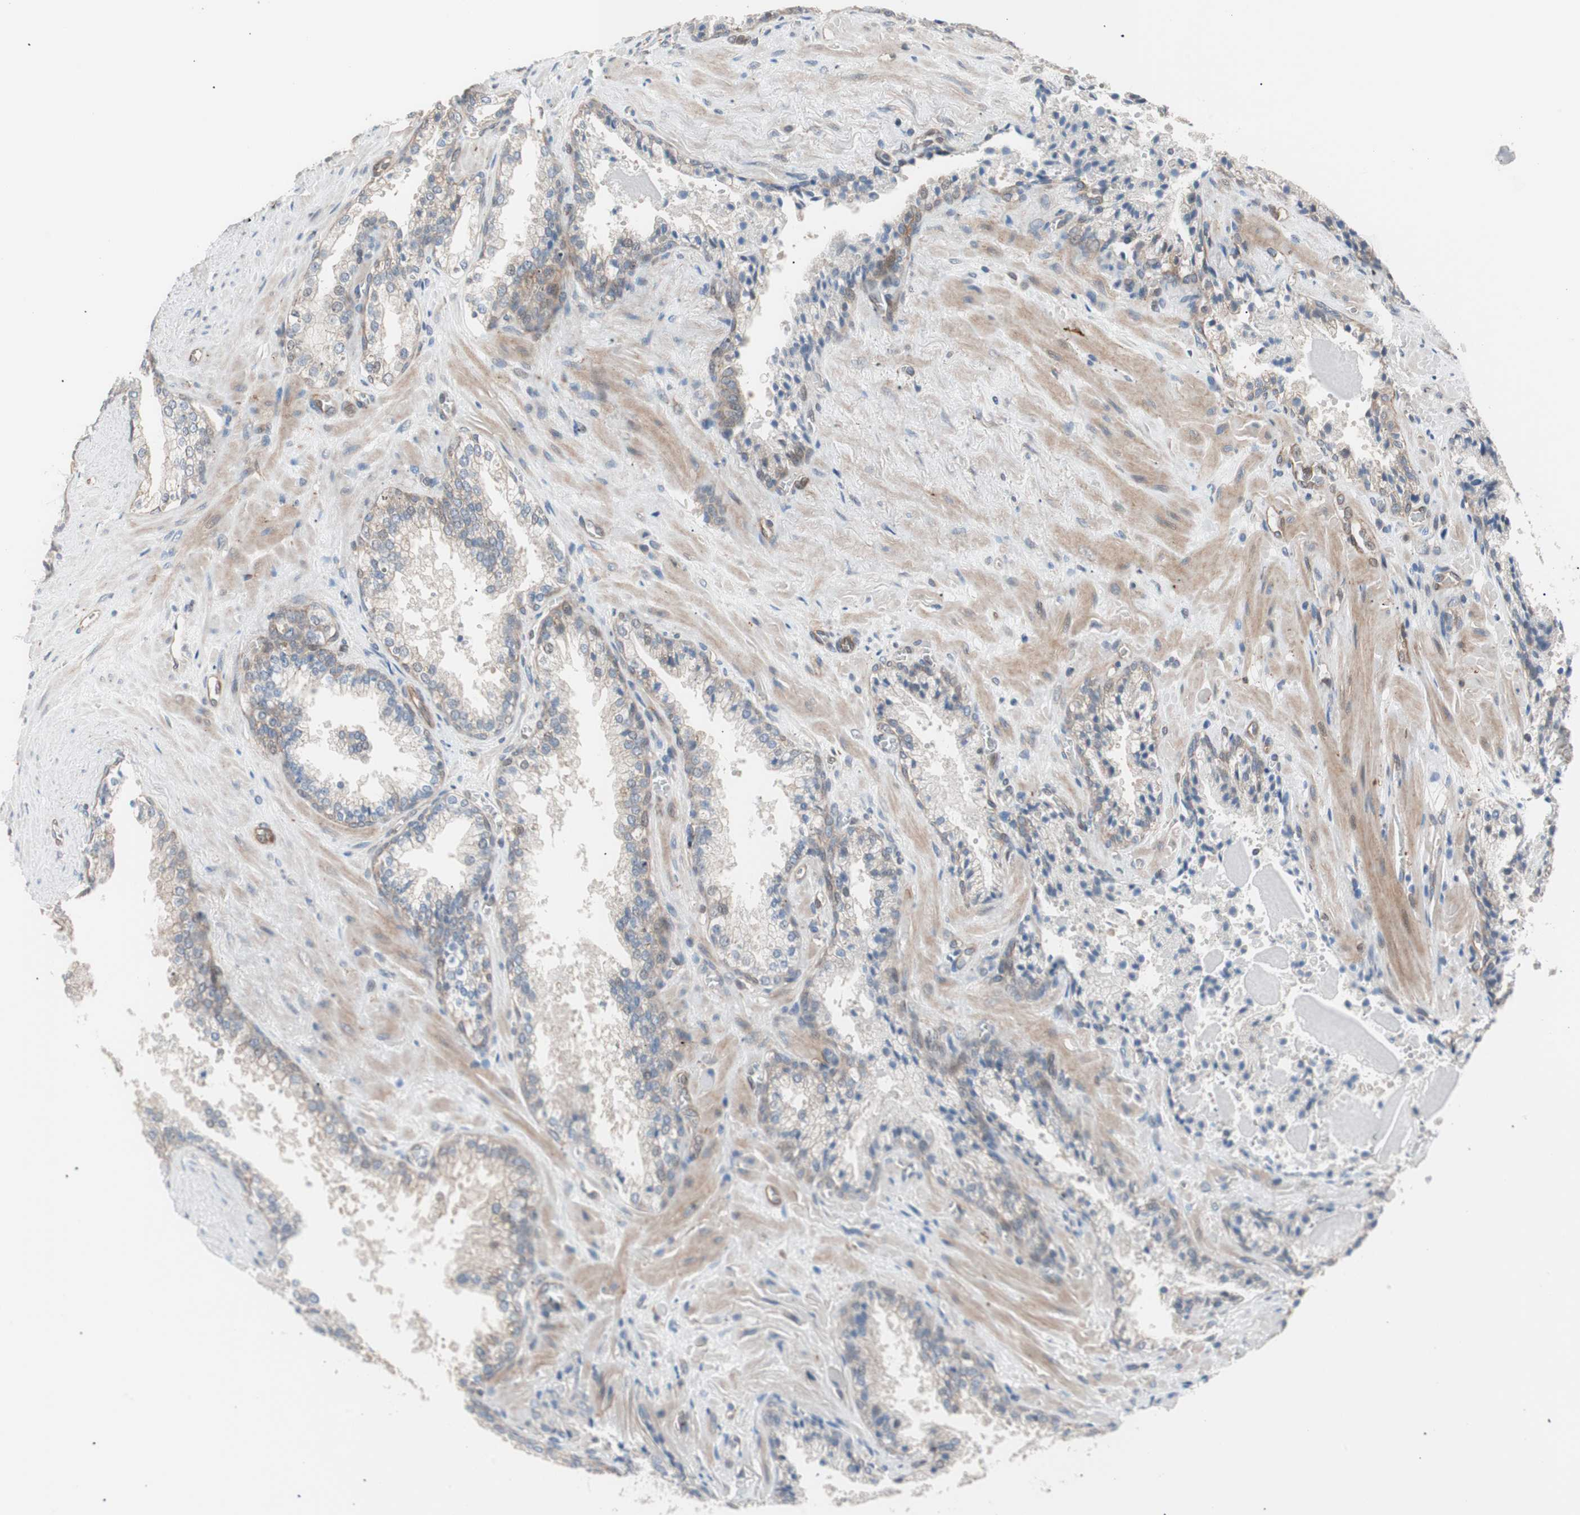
{"staining": {"intensity": "weak", "quantity": "25%-75%", "location": "cytoplasmic/membranous"}, "tissue": "prostate cancer", "cell_type": "Tumor cells", "image_type": "cancer", "snomed": [{"axis": "morphology", "description": "Adenocarcinoma, High grade"}, {"axis": "topography", "description": "Prostate"}], "caption": "IHC micrograph of neoplastic tissue: human prostate high-grade adenocarcinoma stained using immunohistochemistry (IHC) reveals low levels of weak protein expression localized specifically in the cytoplasmic/membranous of tumor cells, appearing as a cytoplasmic/membranous brown color.", "gene": "SMG1", "patient": {"sex": "male", "age": 58}}